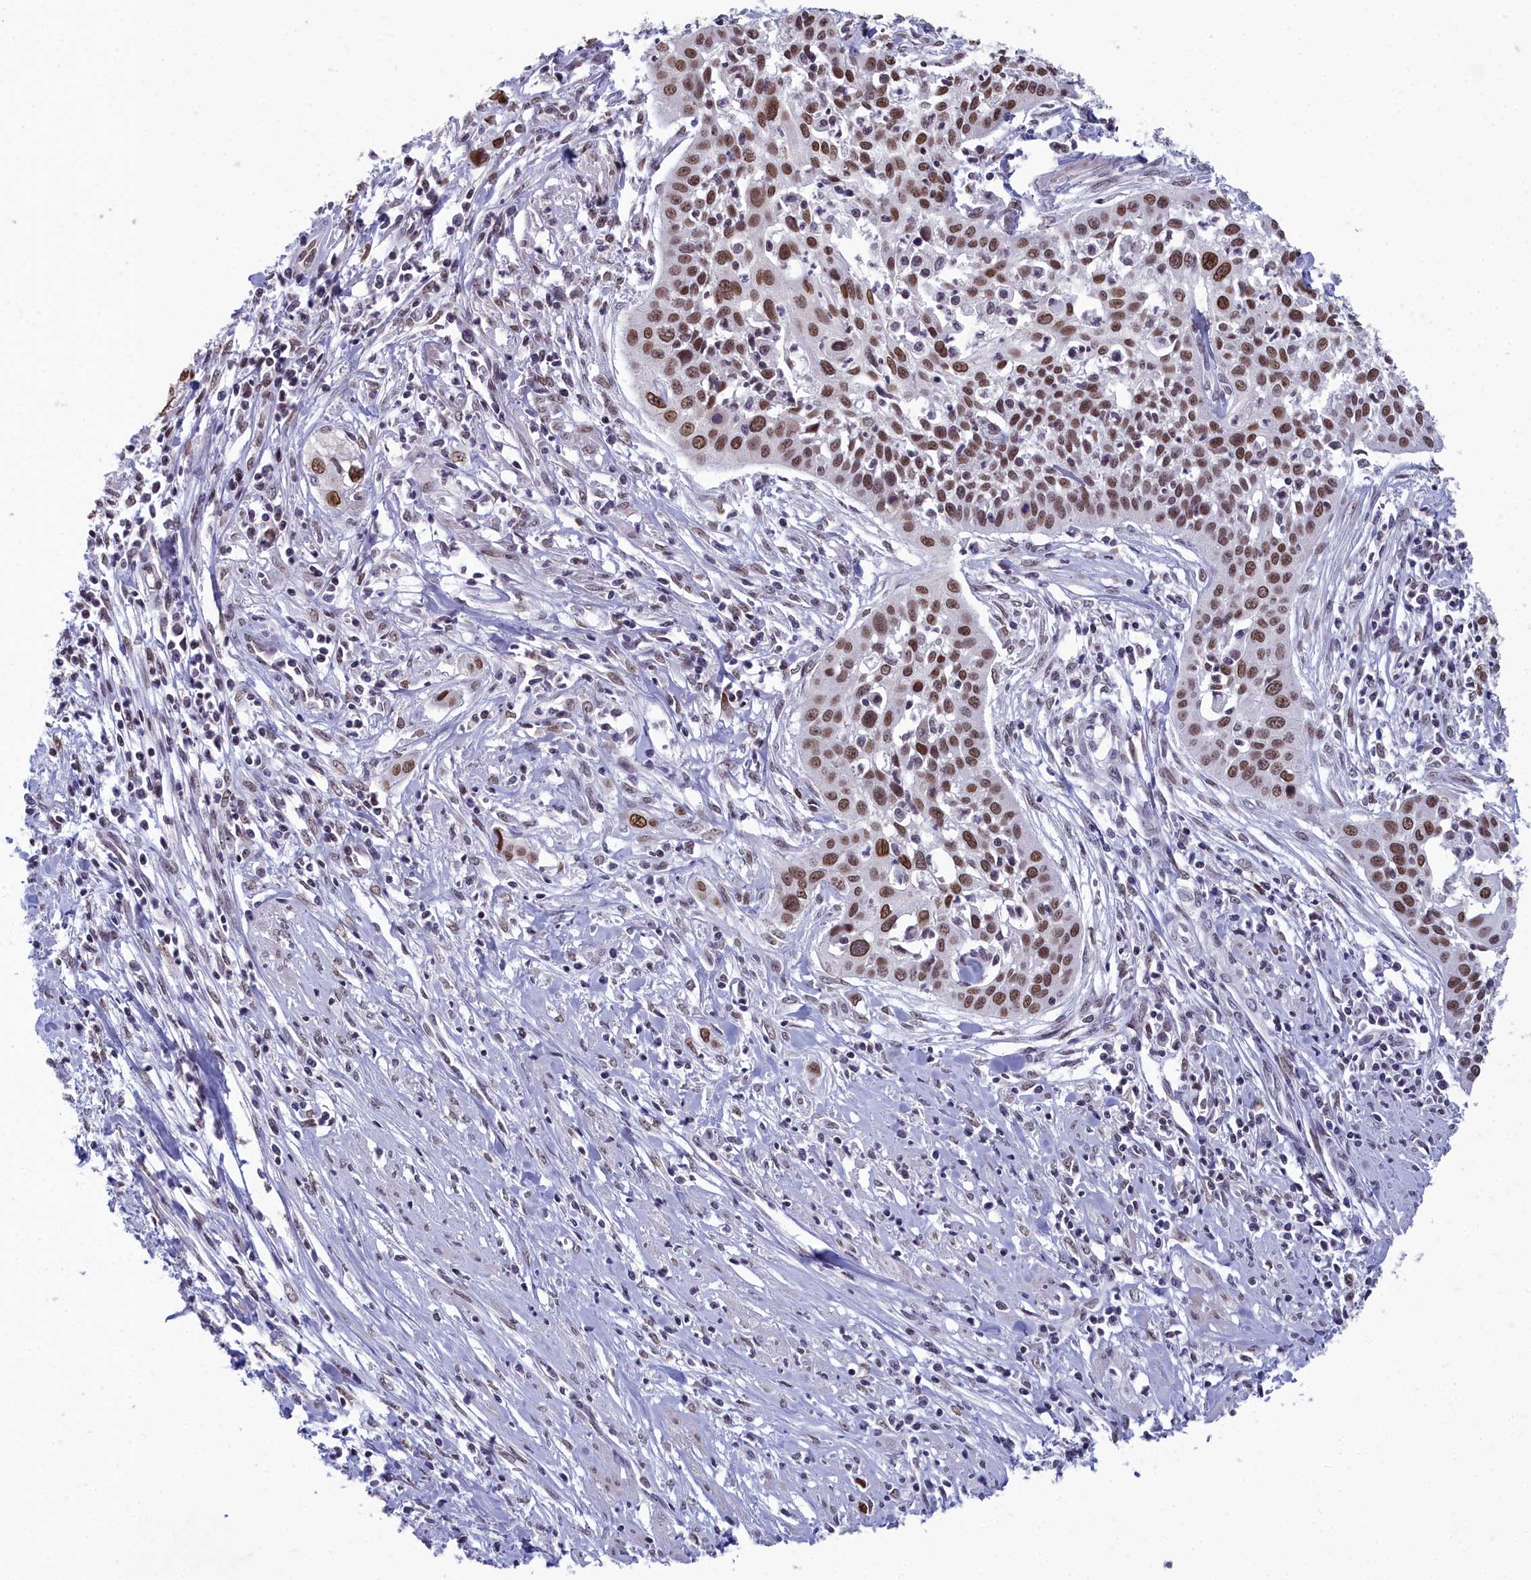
{"staining": {"intensity": "moderate", "quantity": ">75%", "location": "nuclear"}, "tissue": "cervical cancer", "cell_type": "Tumor cells", "image_type": "cancer", "snomed": [{"axis": "morphology", "description": "Squamous cell carcinoma, NOS"}, {"axis": "topography", "description": "Cervix"}], "caption": "Immunohistochemistry photomicrograph of human cervical cancer (squamous cell carcinoma) stained for a protein (brown), which demonstrates medium levels of moderate nuclear expression in about >75% of tumor cells.", "gene": "CCDC97", "patient": {"sex": "female", "age": 34}}